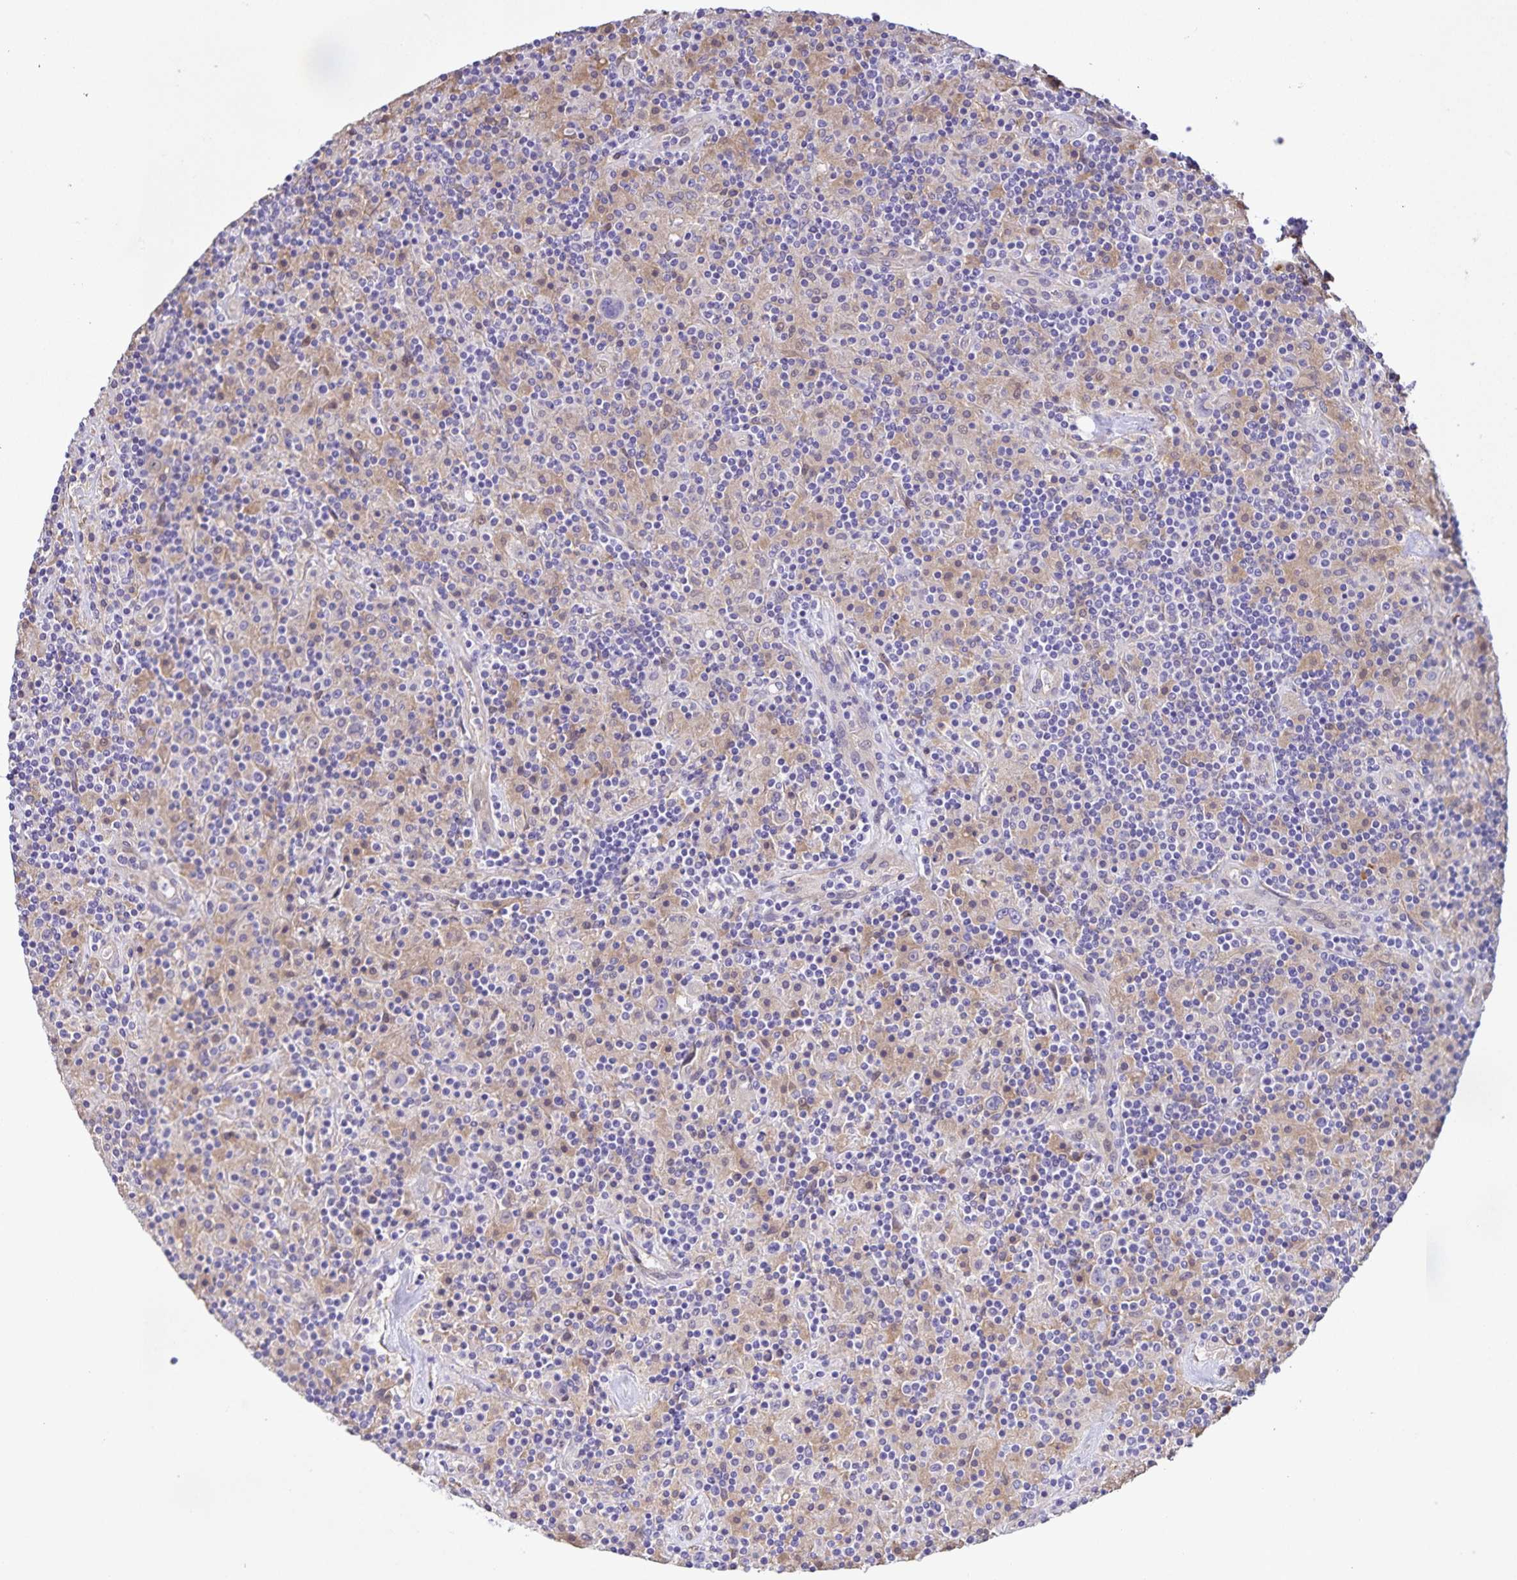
{"staining": {"intensity": "negative", "quantity": "none", "location": "none"}, "tissue": "lymphoma", "cell_type": "Tumor cells", "image_type": "cancer", "snomed": [{"axis": "morphology", "description": "Hodgkin's disease, NOS"}, {"axis": "topography", "description": "Lymph node"}], "caption": "There is no significant expression in tumor cells of Hodgkin's disease.", "gene": "BOLL", "patient": {"sex": "male", "age": 70}}